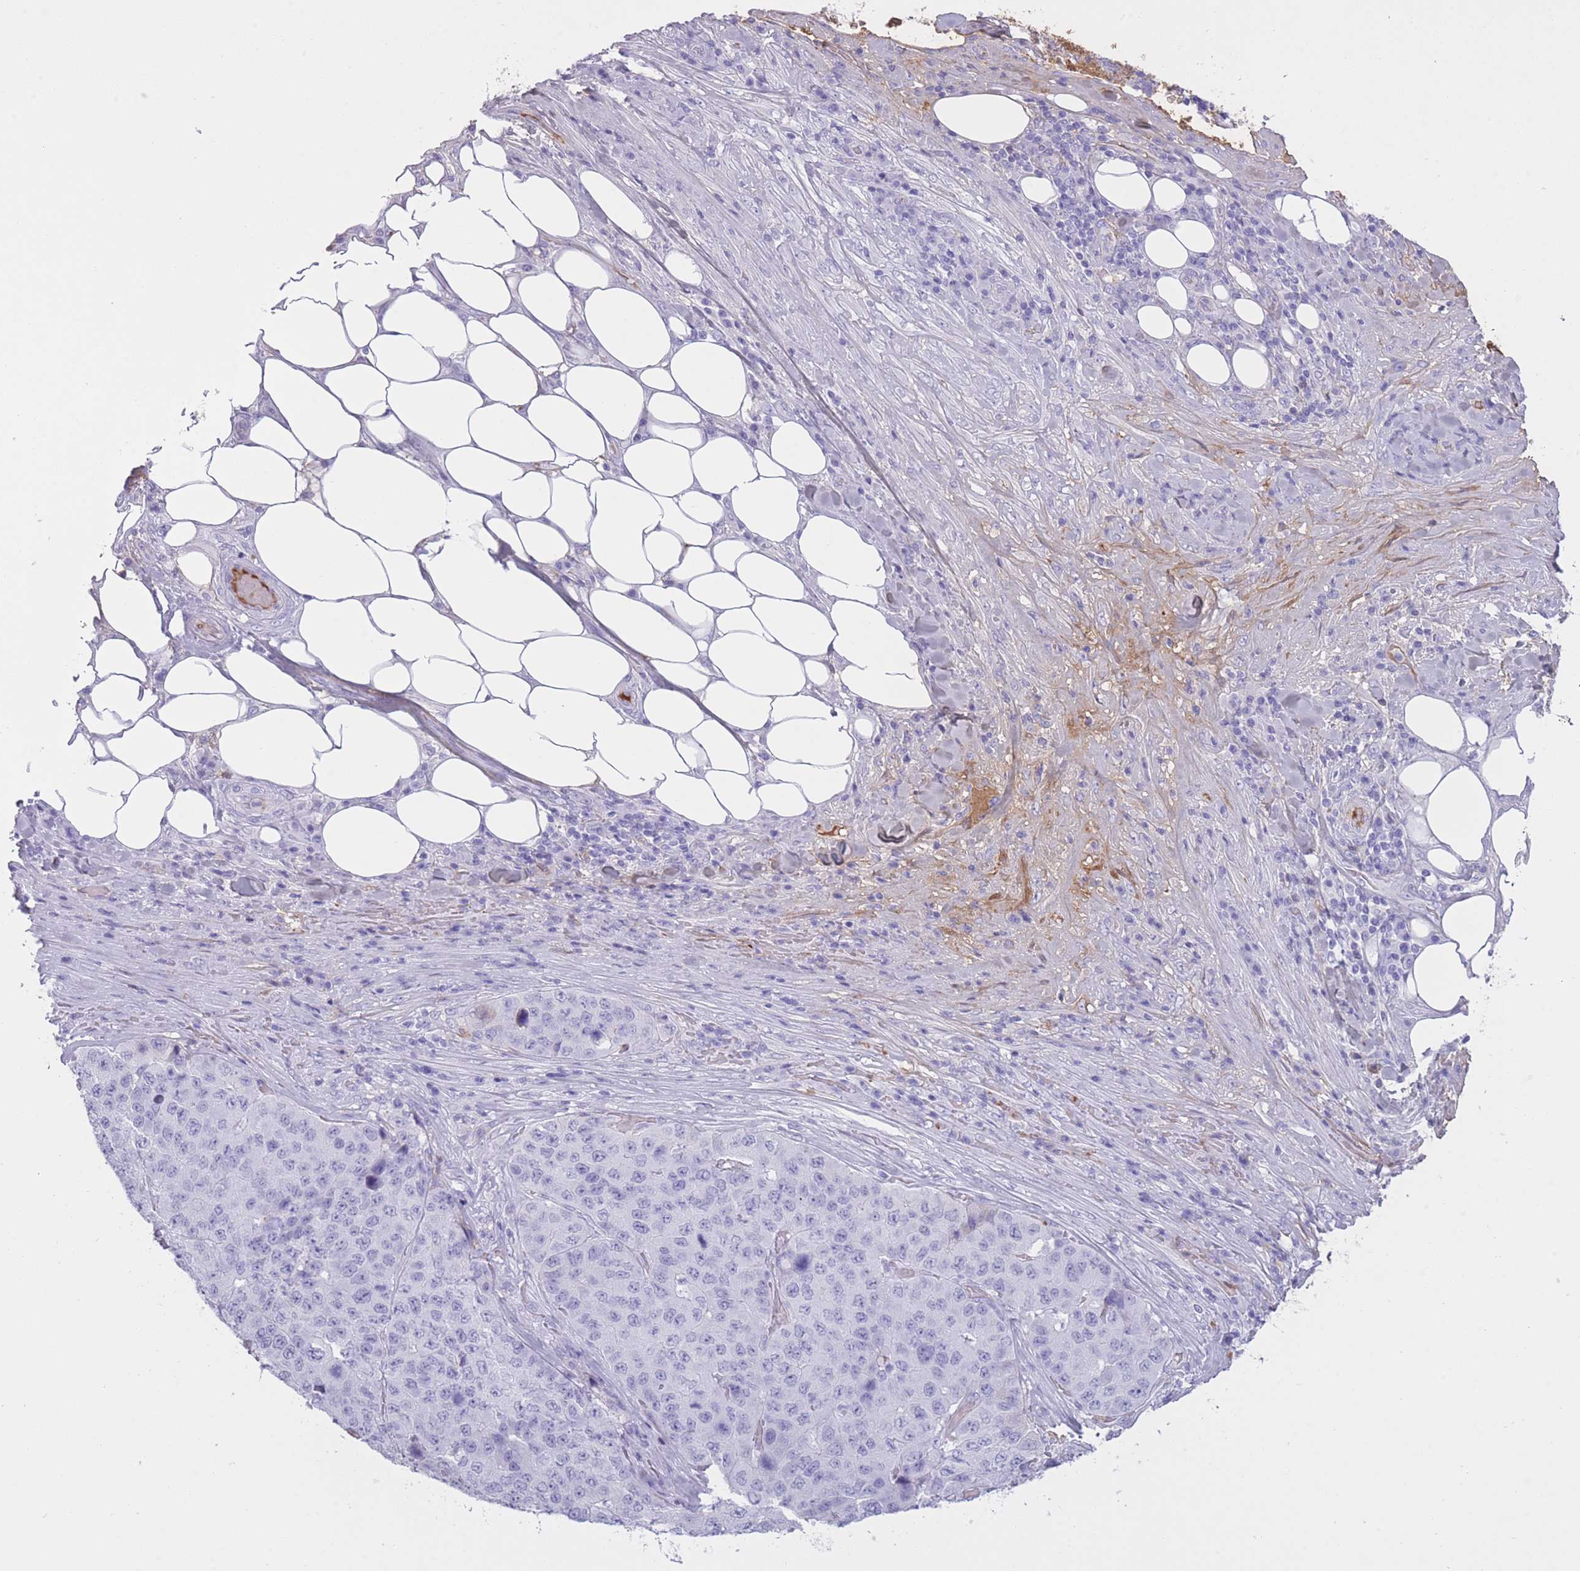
{"staining": {"intensity": "negative", "quantity": "none", "location": "none"}, "tissue": "stomach cancer", "cell_type": "Tumor cells", "image_type": "cancer", "snomed": [{"axis": "morphology", "description": "Adenocarcinoma, NOS"}, {"axis": "topography", "description": "Stomach"}], "caption": "Immunohistochemistry of stomach cancer (adenocarcinoma) reveals no expression in tumor cells.", "gene": "AP3S2", "patient": {"sex": "male", "age": 71}}